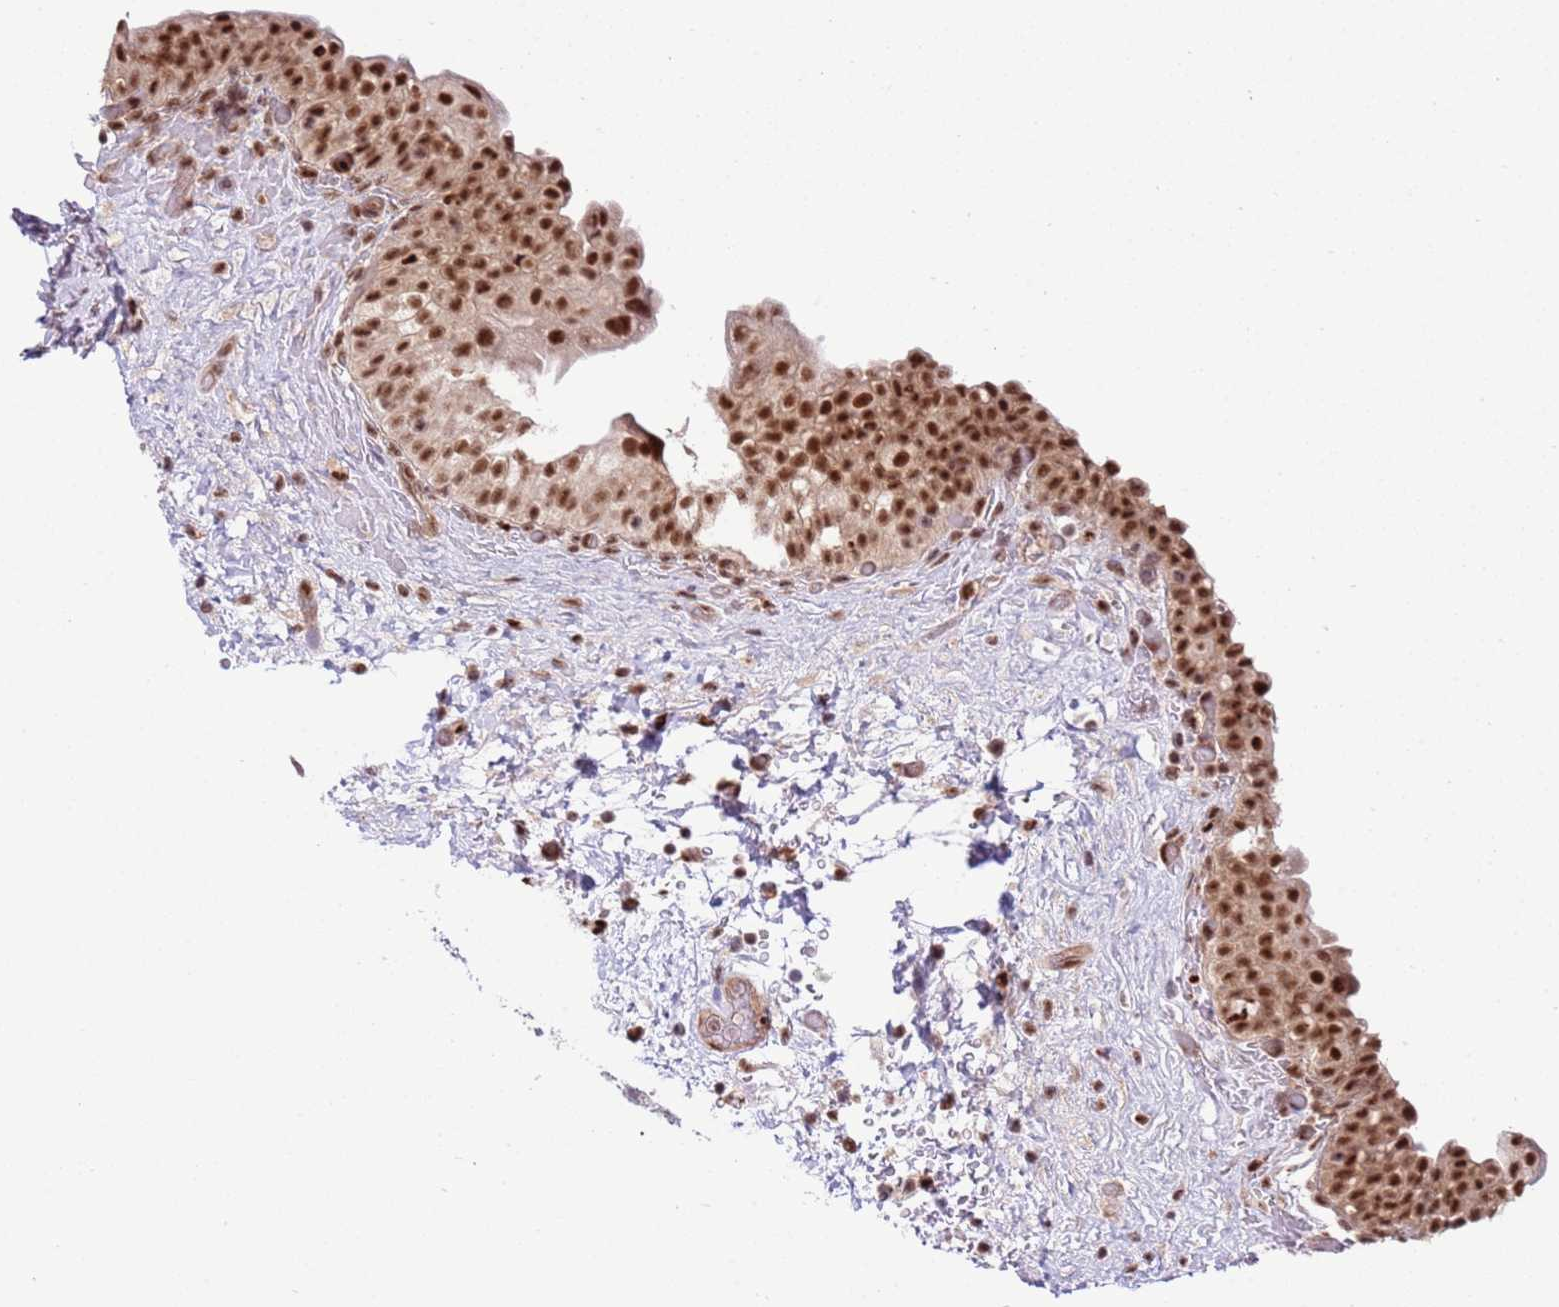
{"staining": {"intensity": "strong", "quantity": ">75%", "location": "nuclear"}, "tissue": "urinary bladder", "cell_type": "Urothelial cells", "image_type": "normal", "snomed": [{"axis": "morphology", "description": "Normal tissue, NOS"}, {"axis": "topography", "description": "Urinary bladder"}], "caption": "IHC of unremarkable human urinary bladder shows high levels of strong nuclear expression in about >75% of urothelial cells. The protein is shown in brown color, while the nuclei are stained blue.", "gene": "PRPF6", "patient": {"sex": "male", "age": 69}}